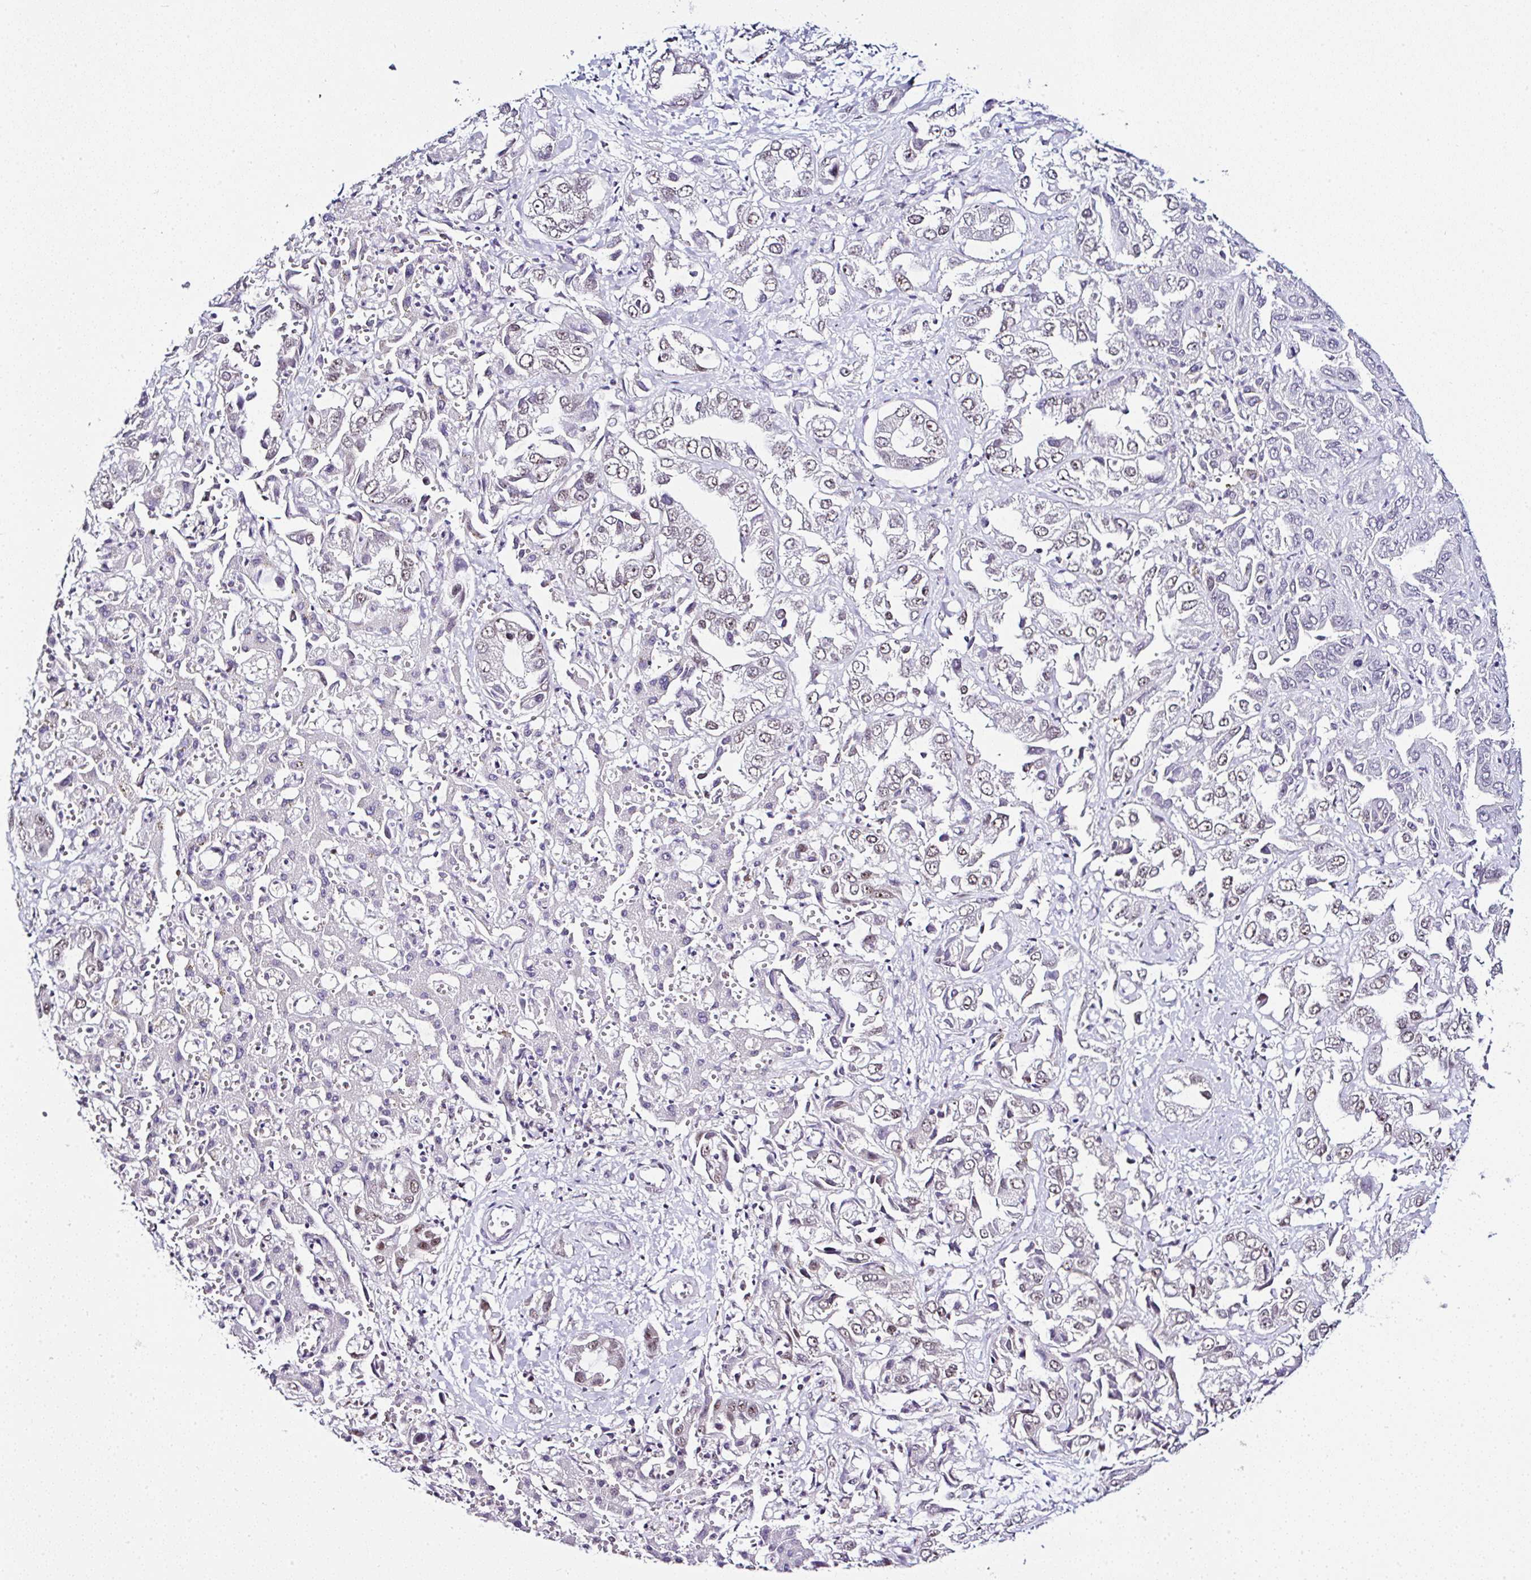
{"staining": {"intensity": "weak", "quantity": "25%-75%", "location": "nuclear"}, "tissue": "liver cancer", "cell_type": "Tumor cells", "image_type": "cancer", "snomed": [{"axis": "morphology", "description": "Cholangiocarcinoma"}, {"axis": "topography", "description": "Liver"}], "caption": "Liver cancer (cholangiocarcinoma) stained with DAB immunohistochemistry shows low levels of weak nuclear positivity in about 25%-75% of tumor cells. (Stains: DAB in brown, nuclei in blue, Microscopy: brightfield microscopy at high magnification).", "gene": "PTPN2", "patient": {"sex": "female", "age": 52}}